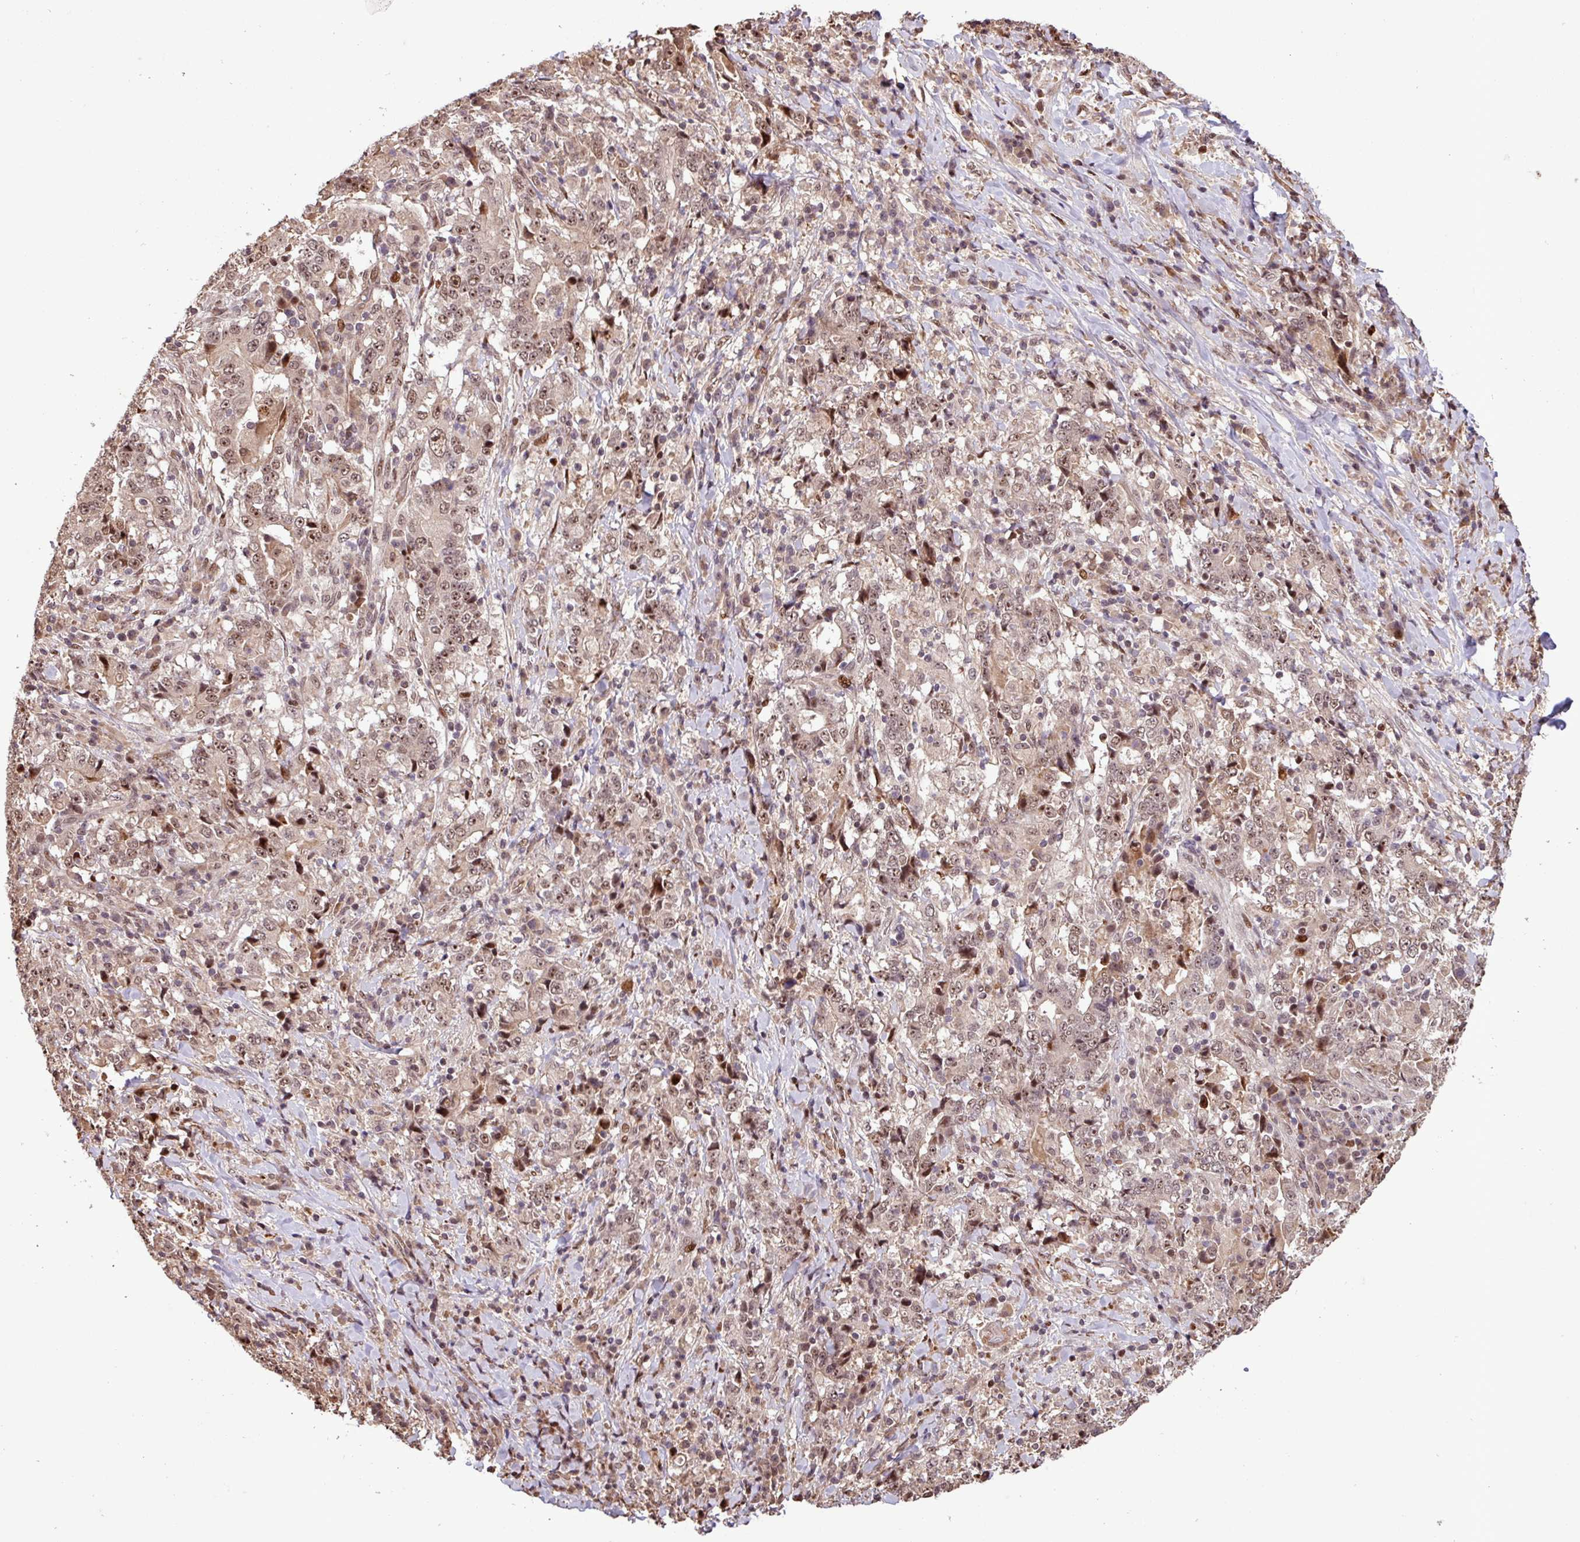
{"staining": {"intensity": "moderate", "quantity": ">75%", "location": "nuclear"}, "tissue": "stomach cancer", "cell_type": "Tumor cells", "image_type": "cancer", "snomed": [{"axis": "morphology", "description": "Normal tissue, NOS"}, {"axis": "morphology", "description": "Adenocarcinoma, NOS"}, {"axis": "topography", "description": "Stomach, upper"}, {"axis": "topography", "description": "Stomach"}], "caption": "Immunohistochemistry of stomach cancer (adenocarcinoma) demonstrates medium levels of moderate nuclear positivity in about >75% of tumor cells.", "gene": "SLC22A24", "patient": {"sex": "male", "age": 59}}